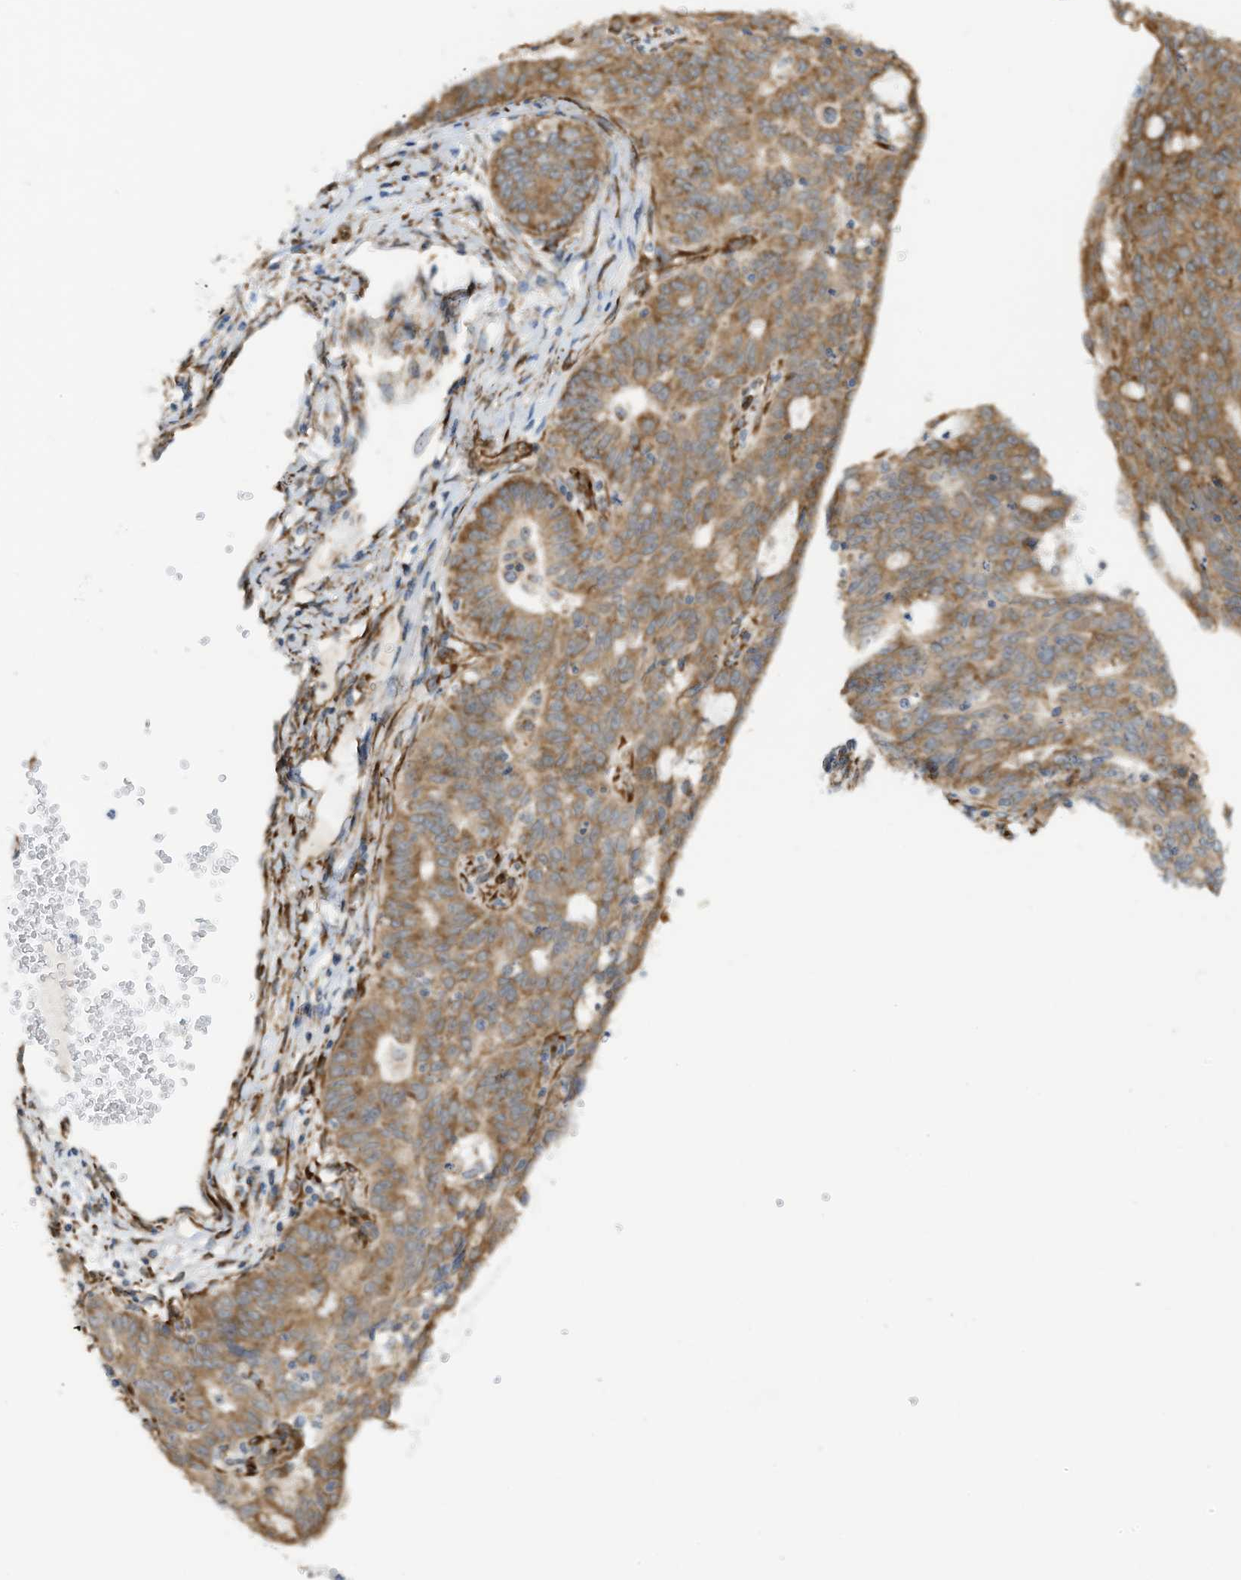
{"staining": {"intensity": "moderate", "quantity": ">75%", "location": "cytoplasmic/membranous"}, "tissue": "endometrial cancer", "cell_type": "Tumor cells", "image_type": "cancer", "snomed": [{"axis": "morphology", "description": "Adenocarcinoma, NOS"}, {"axis": "topography", "description": "Endometrium"}], "caption": "A medium amount of moderate cytoplasmic/membranous expression is identified in about >75% of tumor cells in endometrial cancer (adenocarcinoma) tissue.", "gene": "ZBTB45", "patient": {"sex": "female", "age": 32}}